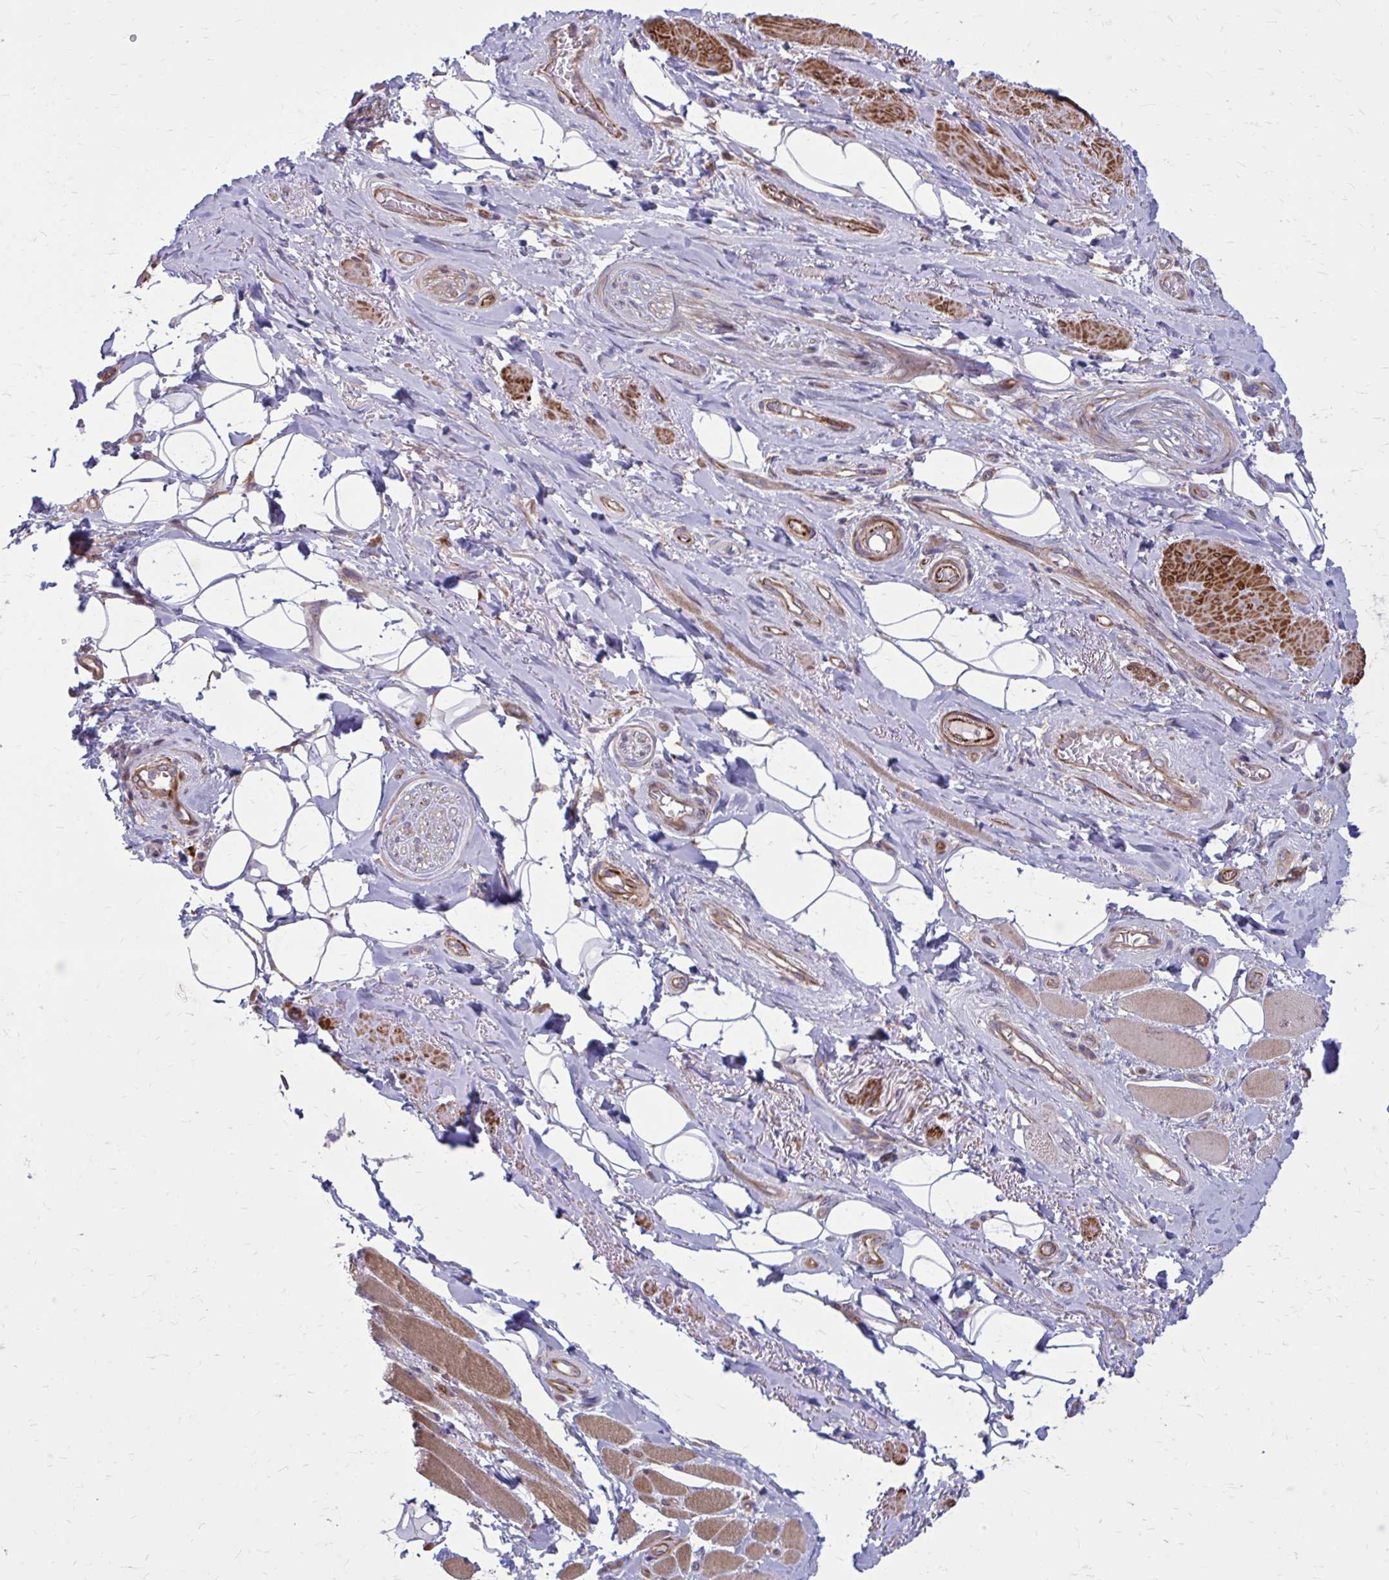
{"staining": {"intensity": "negative", "quantity": "none", "location": "none"}, "tissue": "adipose tissue", "cell_type": "Adipocytes", "image_type": "normal", "snomed": [{"axis": "morphology", "description": "Normal tissue, NOS"}, {"axis": "topography", "description": "Anal"}, {"axis": "topography", "description": "Peripheral nerve tissue"}], "caption": "IHC of benign adipose tissue exhibits no staining in adipocytes. (Brightfield microscopy of DAB (3,3'-diaminobenzidine) immunohistochemistry at high magnification).", "gene": "FAP", "patient": {"sex": "male", "age": 53}}